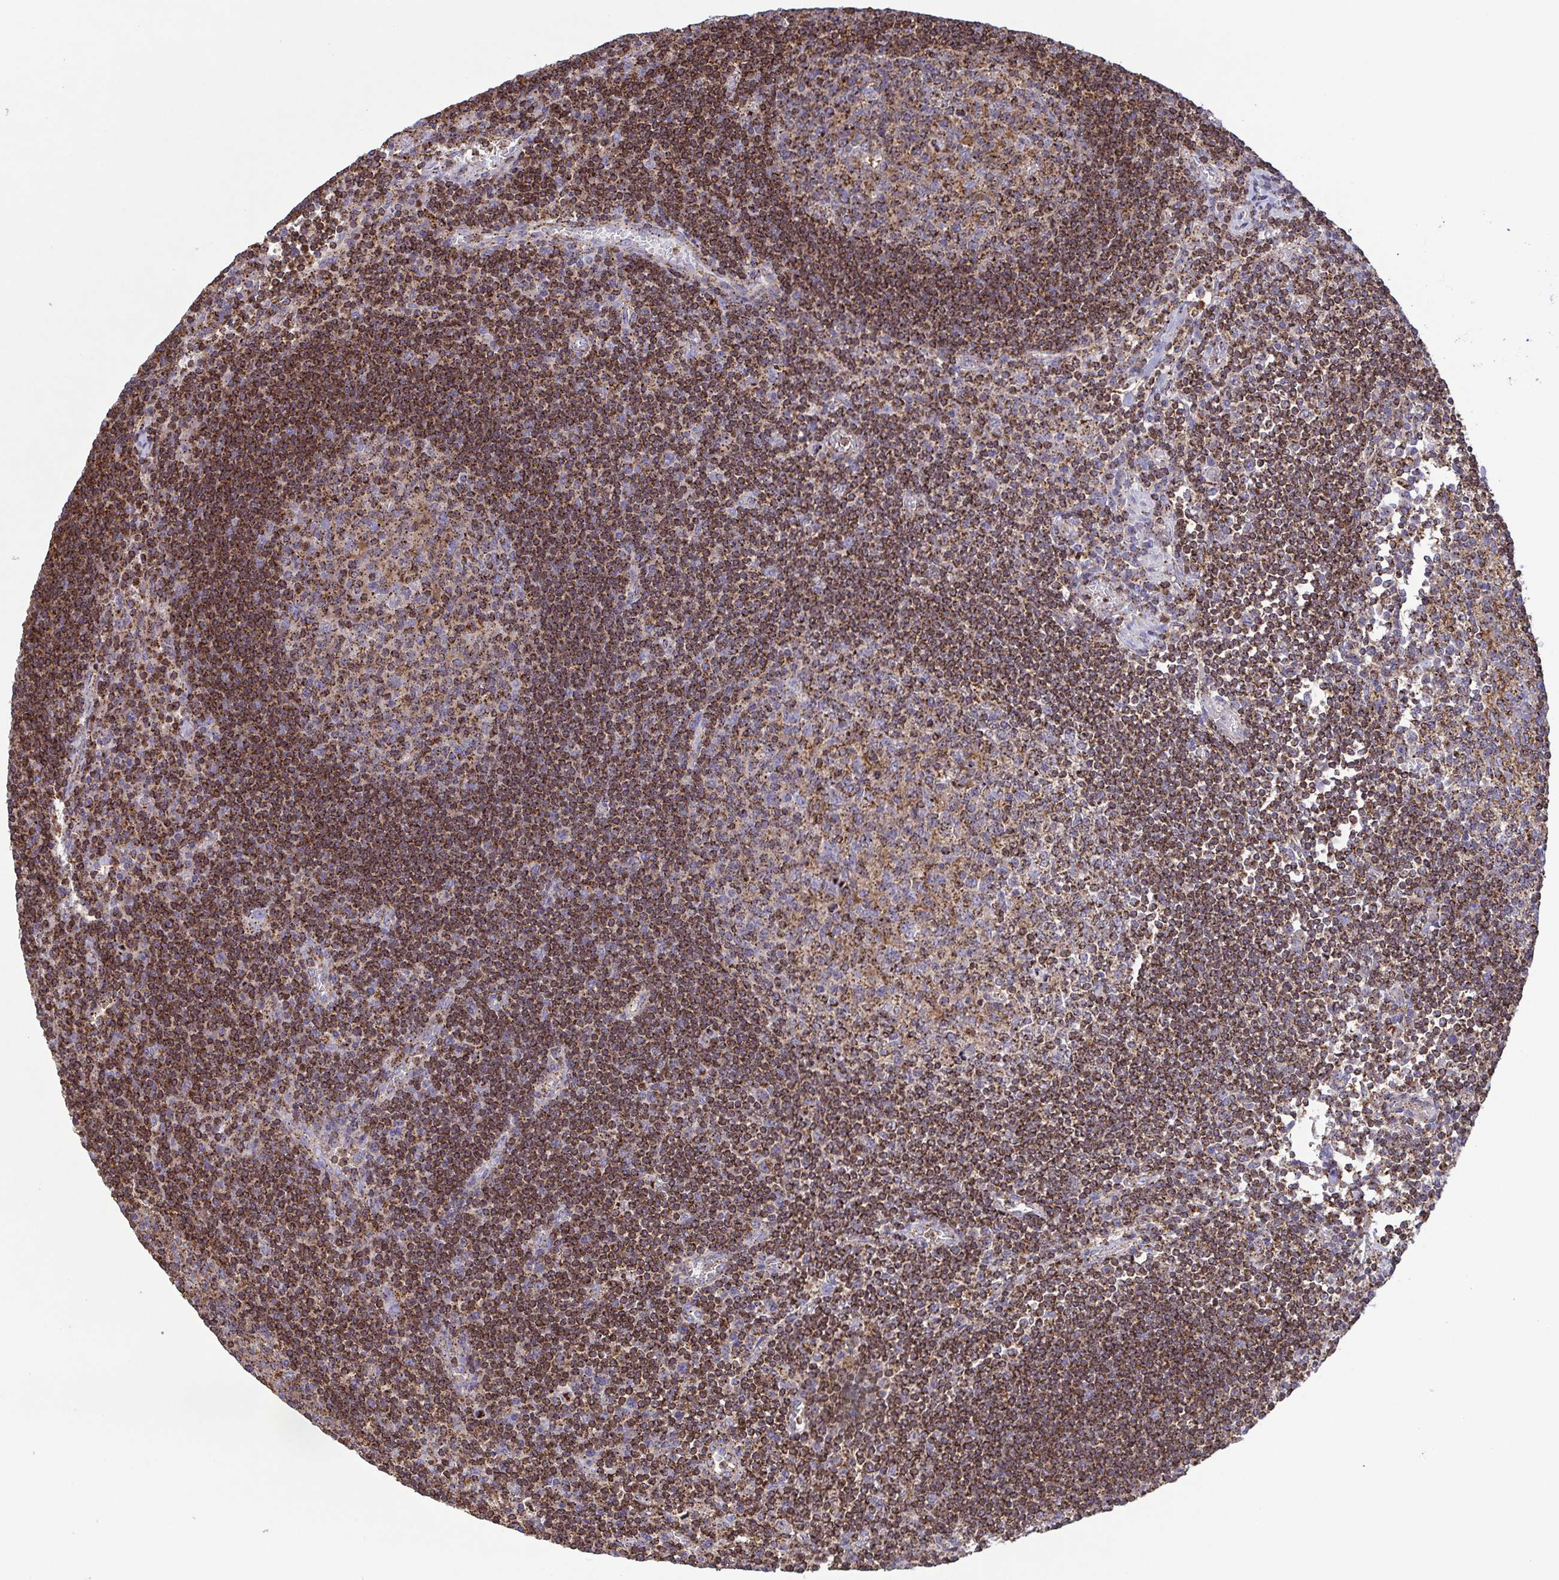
{"staining": {"intensity": "moderate", "quantity": "25%-75%", "location": "cytoplasmic/membranous"}, "tissue": "lymph node", "cell_type": "Germinal center cells", "image_type": "normal", "snomed": [{"axis": "morphology", "description": "Normal tissue, NOS"}, {"axis": "topography", "description": "Lymph node"}], "caption": "Approximately 25%-75% of germinal center cells in unremarkable human lymph node display moderate cytoplasmic/membranous protein staining as visualized by brown immunohistochemical staining.", "gene": "CHMP1B", "patient": {"sex": "male", "age": 67}}